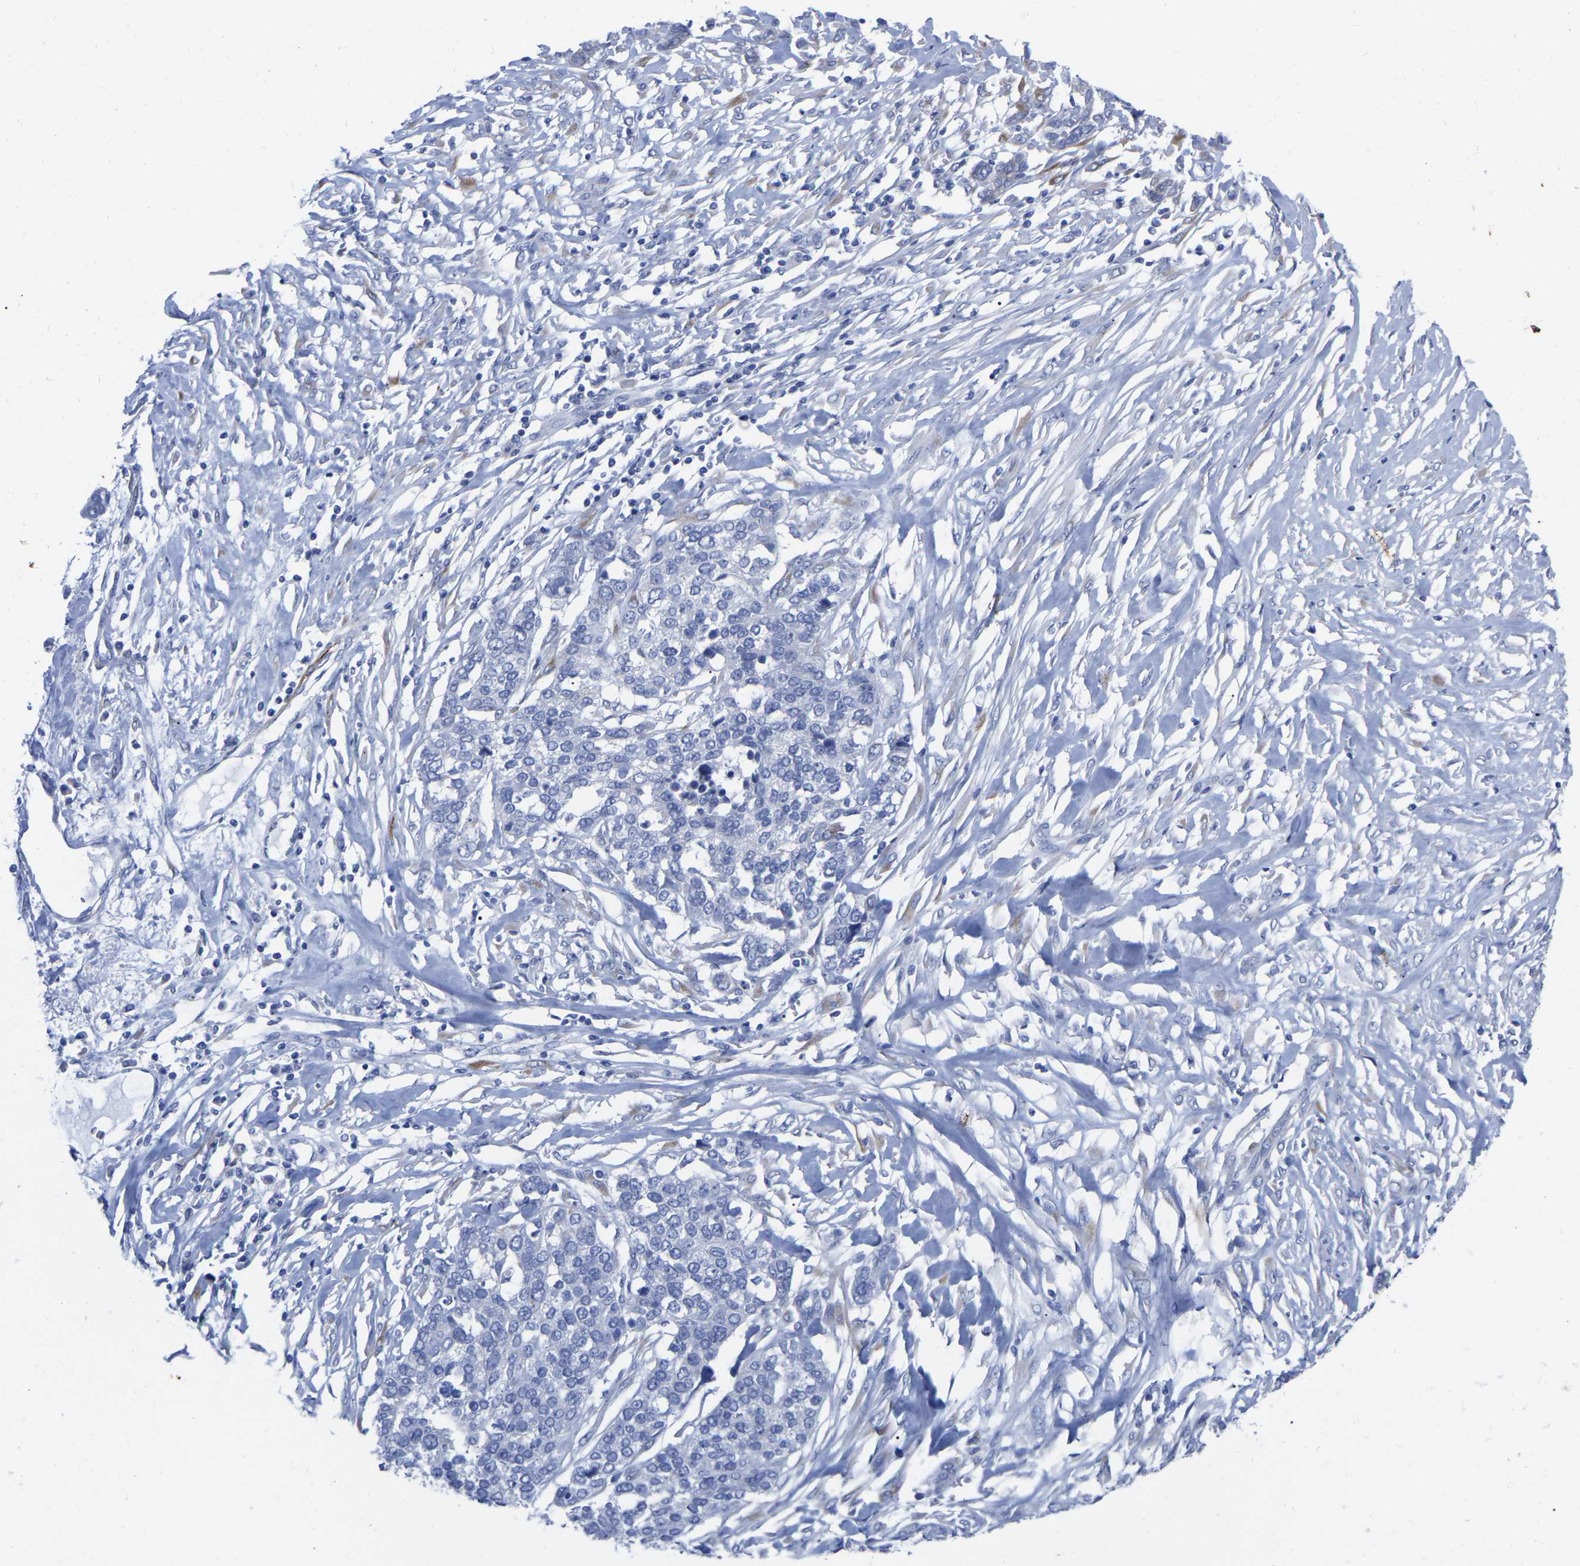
{"staining": {"intensity": "negative", "quantity": "none", "location": "none"}, "tissue": "ovarian cancer", "cell_type": "Tumor cells", "image_type": "cancer", "snomed": [{"axis": "morphology", "description": "Cystadenocarcinoma, serous, NOS"}, {"axis": "topography", "description": "Ovary"}], "caption": "Protein analysis of ovarian cancer displays no significant staining in tumor cells.", "gene": "HAPLN1", "patient": {"sex": "female", "age": 44}}